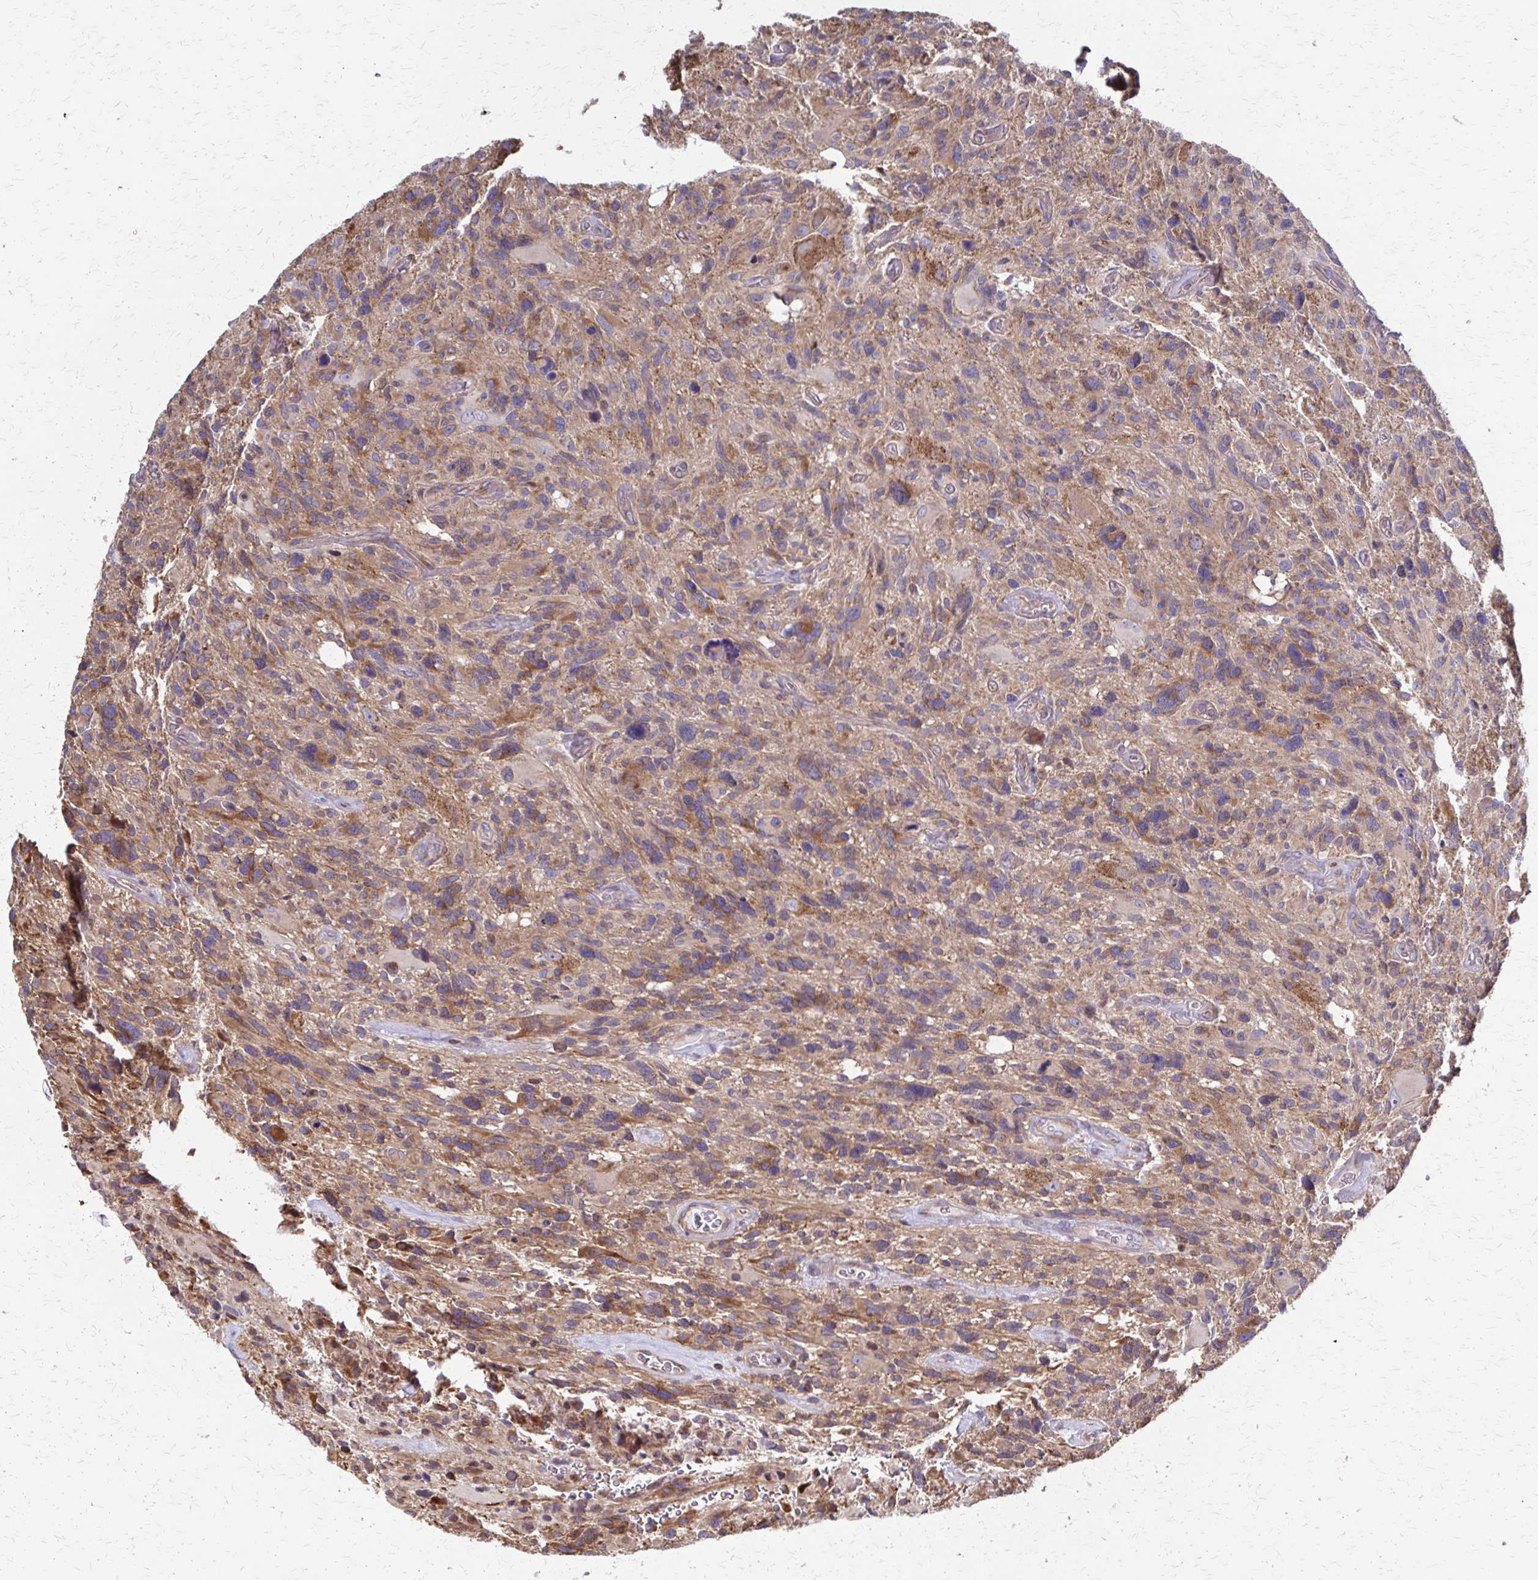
{"staining": {"intensity": "moderate", "quantity": "25%-75%", "location": "cytoplasmic/membranous"}, "tissue": "glioma", "cell_type": "Tumor cells", "image_type": "cancer", "snomed": [{"axis": "morphology", "description": "Glioma, malignant, High grade"}, {"axis": "topography", "description": "Brain"}], "caption": "Malignant high-grade glioma stained with a protein marker demonstrates moderate staining in tumor cells.", "gene": "EEF2", "patient": {"sex": "male", "age": 49}}